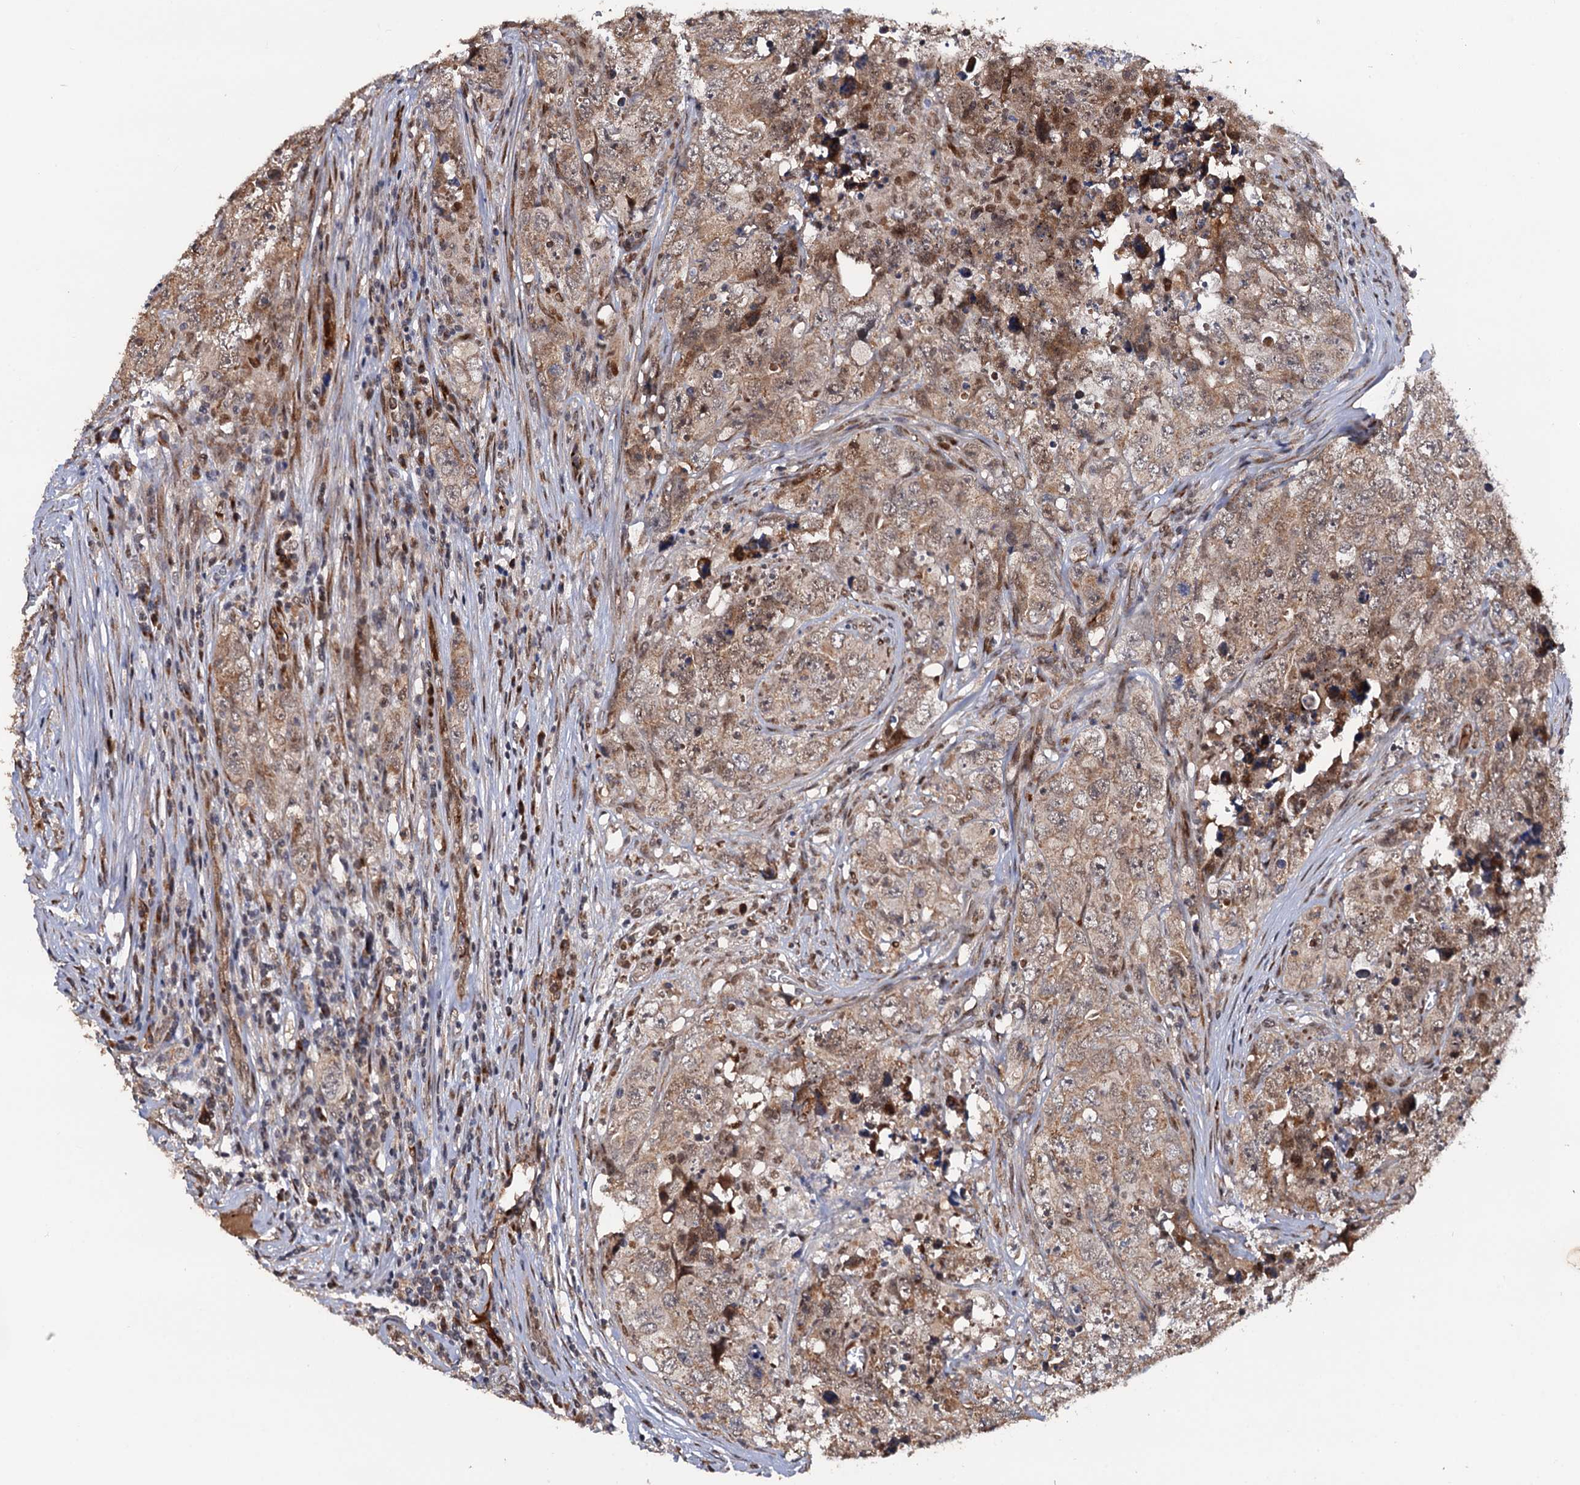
{"staining": {"intensity": "weak", "quantity": ">75%", "location": "cytoplasmic/membranous"}, "tissue": "testis cancer", "cell_type": "Tumor cells", "image_type": "cancer", "snomed": [{"axis": "morphology", "description": "Seminoma, NOS"}, {"axis": "morphology", "description": "Carcinoma, Embryonal, NOS"}, {"axis": "topography", "description": "Testis"}], "caption": "Testis cancer was stained to show a protein in brown. There is low levels of weak cytoplasmic/membranous expression in about >75% of tumor cells.", "gene": "LRRC63", "patient": {"sex": "male", "age": 43}}